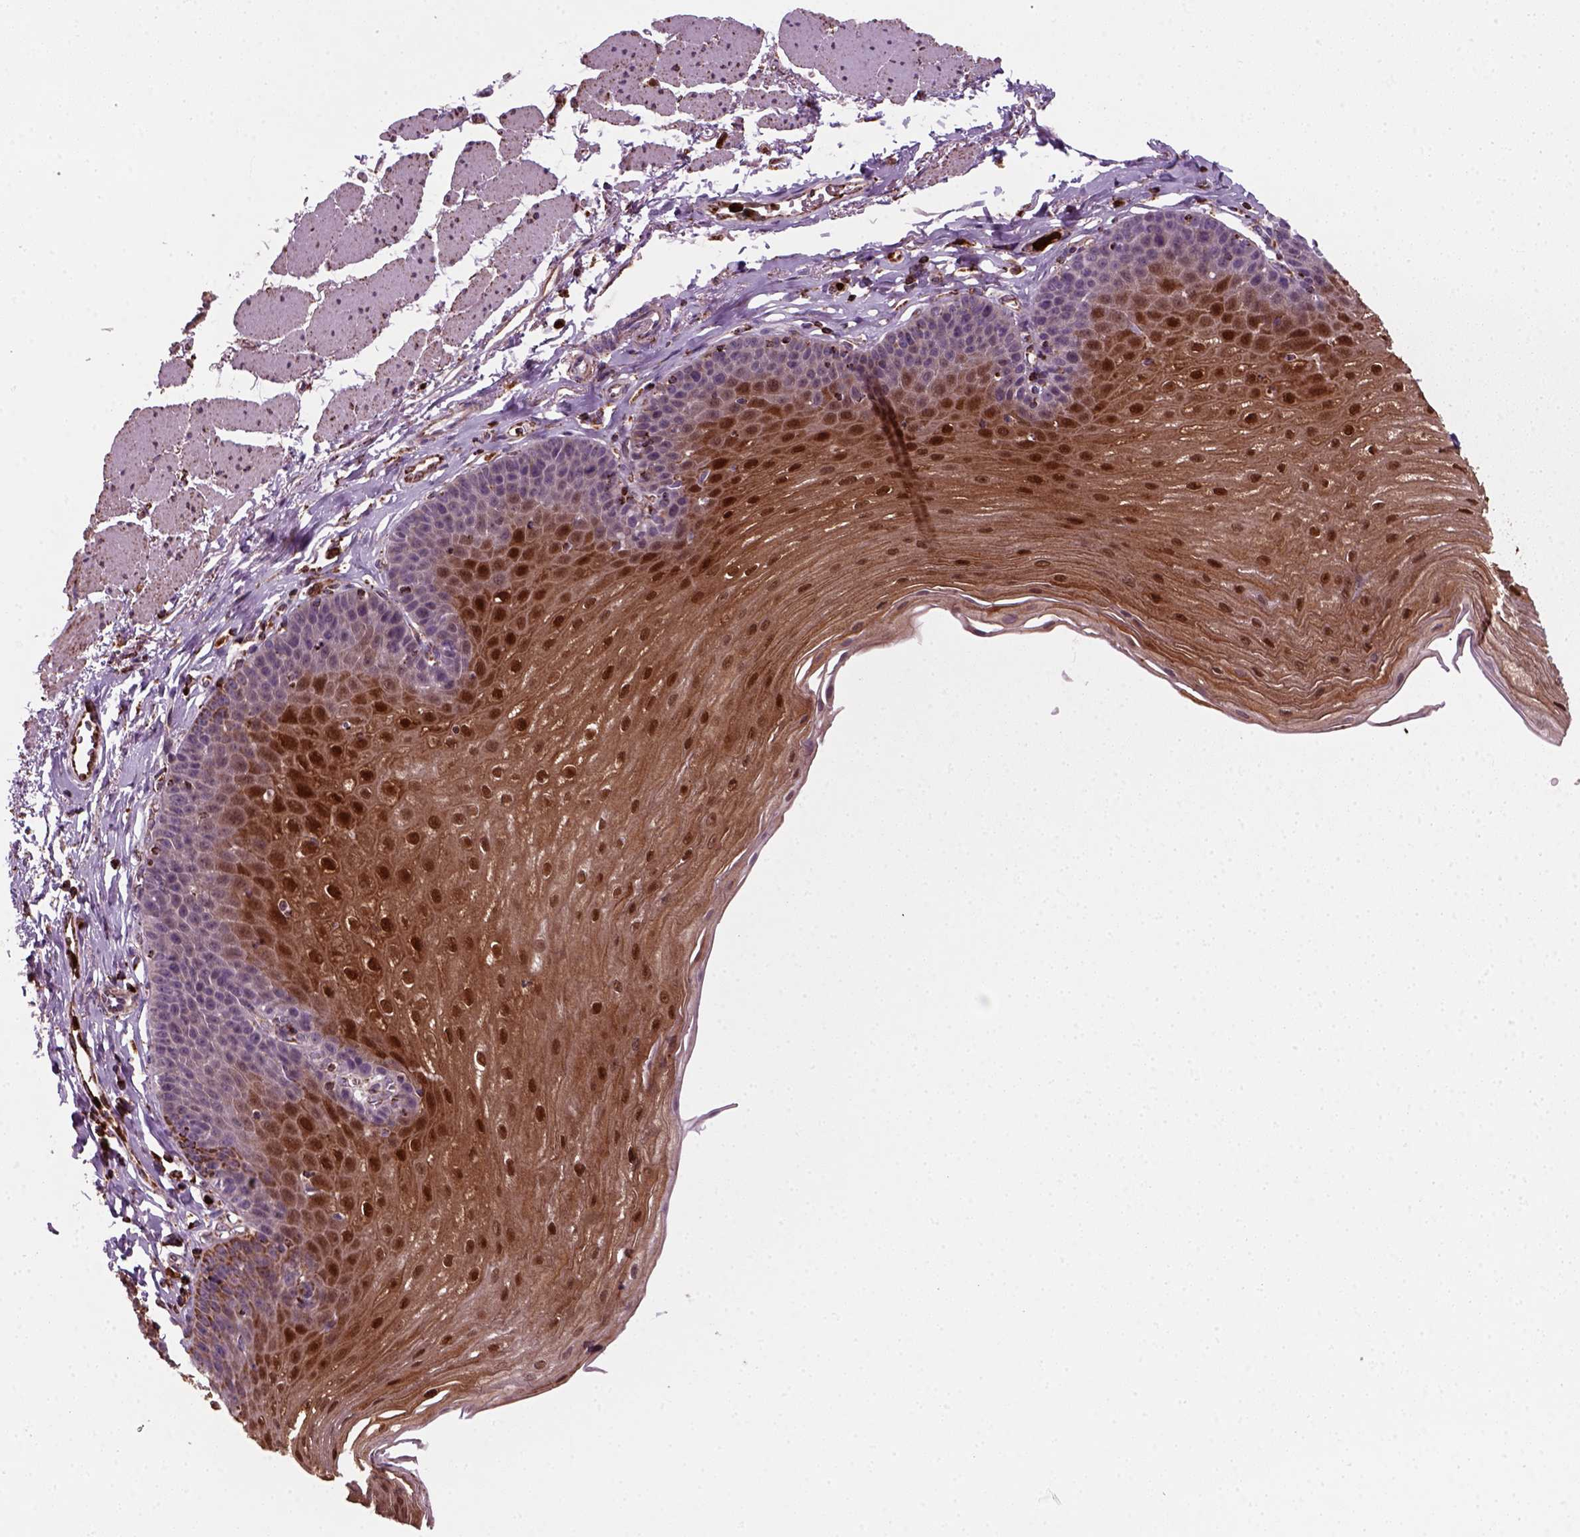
{"staining": {"intensity": "strong", "quantity": "25%-75%", "location": "cytoplasmic/membranous,nuclear"}, "tissue": "esophagus", "cell_type": "Squamous epithelial cells", "image_type": "normal", "snomed": [{"axis": "morphology", "description": "Normal tissue, NOS"}, {"axis": "topography", "description": "Esophagus"}], "caption": "Immunohistochemical staining of normal esophagus reveals 25%-75% levels of strong cytoplasmic/membranous,nuclear protein expression in about 25%-75% of squamous epithelial cells. (DAB (3,3'-diaminobenzidine) IHC, brown staining for protein, blue staining for nuclei).", "gene": "NUDT16L1", "patient": {"sex": "female", "age": 81}}